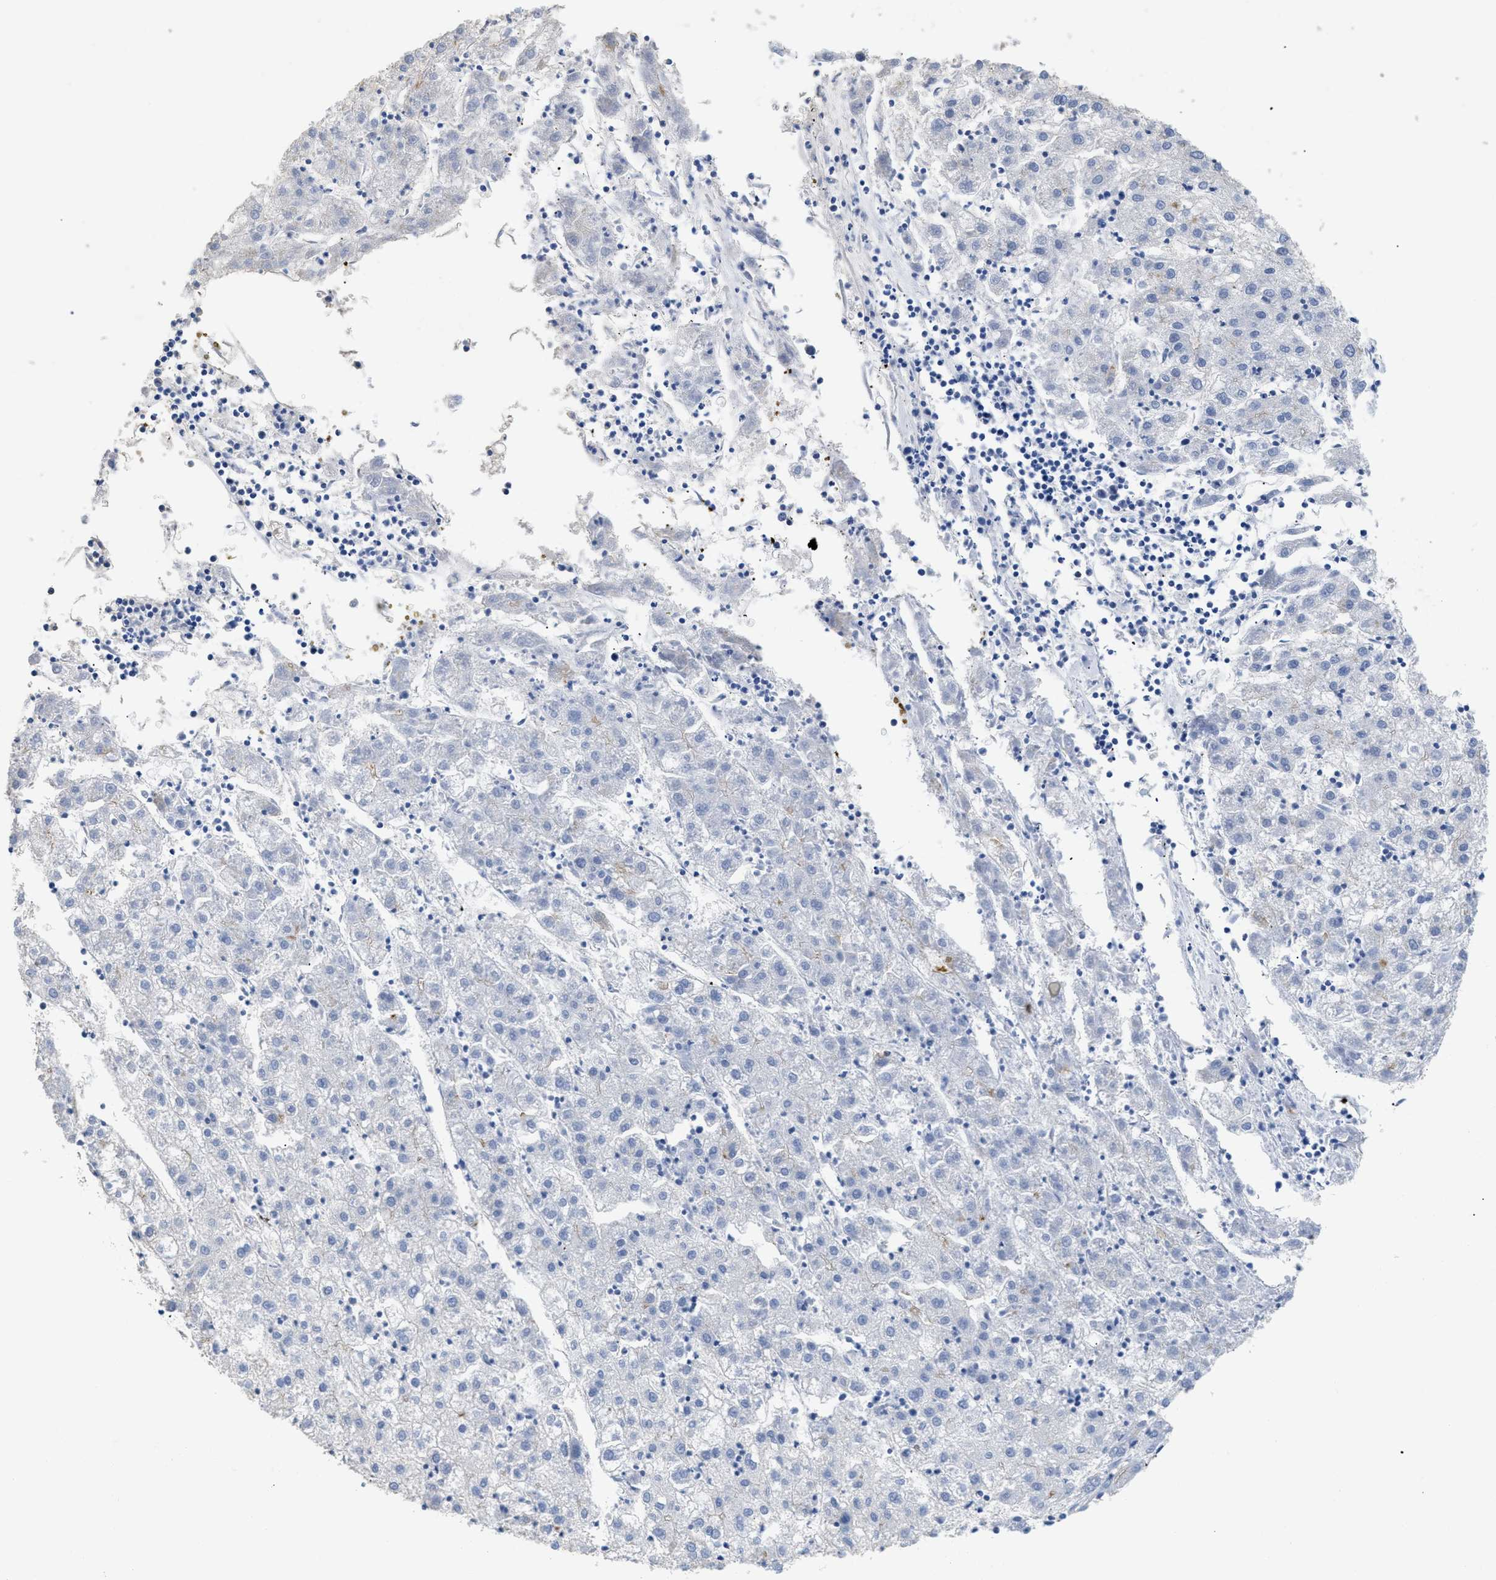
{"staining": {"intensity": "negative", "quantity": "none", "location": "none"}, "tissue": "liver cancer", "cell_type": "Tumor cells", "image_type": "cancer", "snomed": [{"axis": "morphology", "description": "Carcinoma, Hepatocellular, NOS"}, {"axis": "topography", "description": "Liver"}], "caption": "Tumor cells are negative for protein expression in human liver cancer (hepatocellular carcinoma). (DAB immunohistochemistry (IHC) visualized using brightfield microscopy, high magnification).", "gene": "DLC1", "patient": {"sex": "male", "age": 72}}